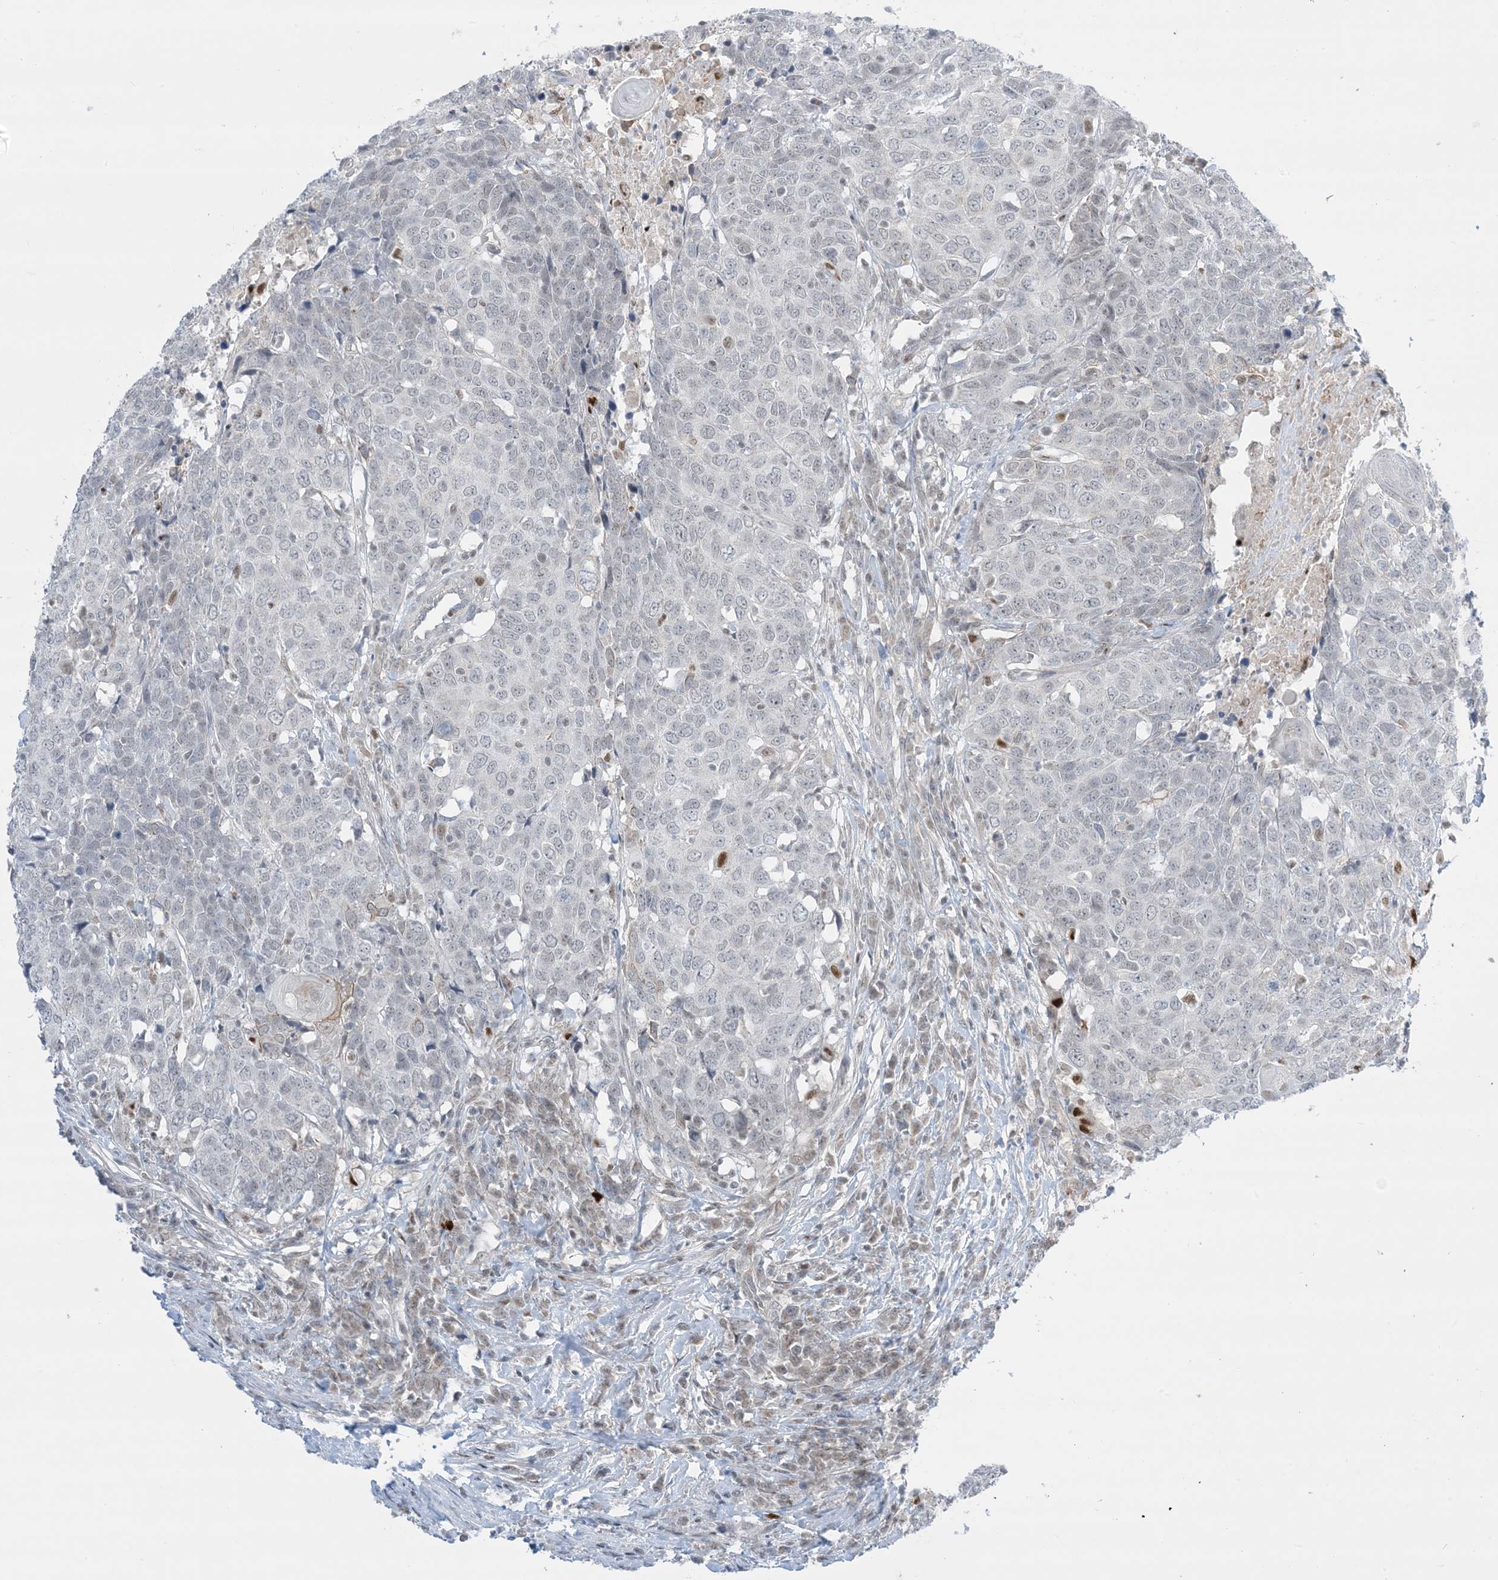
{"staining": {"intensity": "negative", "quantity": "none", "location": "none"}, "tissue": "head and neck cancer", "cell_type": "Tumor cells", "image_type": "cancer", "snomed": [{"axis": "morphology", "description": "Squamous cell carcinoma, NOS"}, {"axis": "topography", "description": "Head-Neck"}], "caption": "Head and neck cancer (squamous cell carcinoma) was stained to show a protein in brown. There is no significant staining in tumor cells.", "gene": "TFPT", "patient": {"sex": "male", "age": 66}}